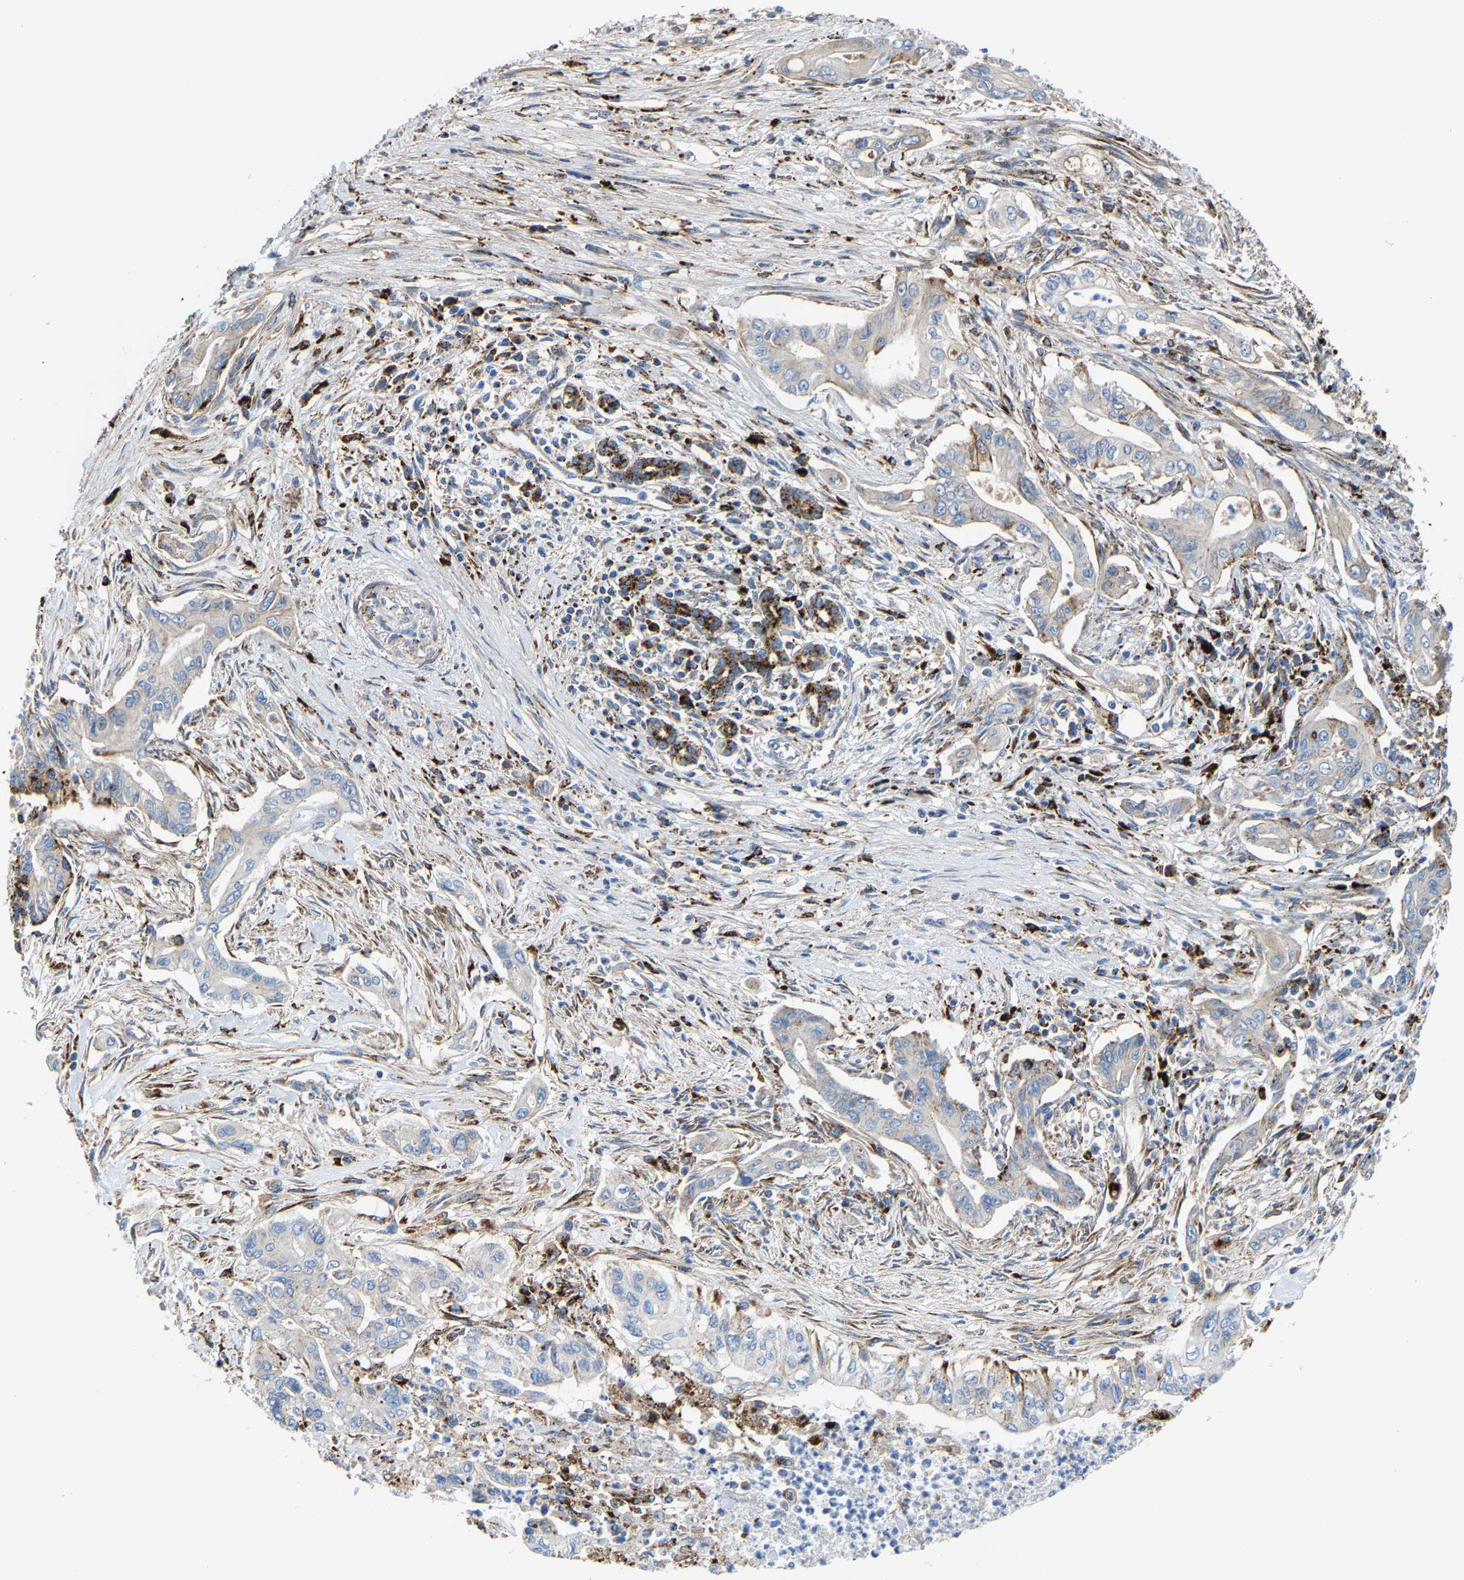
{"staining": {"intensity": "negative", "quantity": "none", "location": "none"}, "tissue": "pancreatic cancer", "cell_type": "Tumor cells", "image_type": "cancer", "snomed": [{"axis": "morphology", "description": "Adenocarcinoma, NOS"}, {"axis": "topography", "description": "Pancreas"}], "caption": "Pancreatic cancer (adenocarcinoma) was stained to show a protein in brown. There is no significant expression in tumor cells.", "gene": "DPP7", "patient": {"sex": "male", "age": 58}}